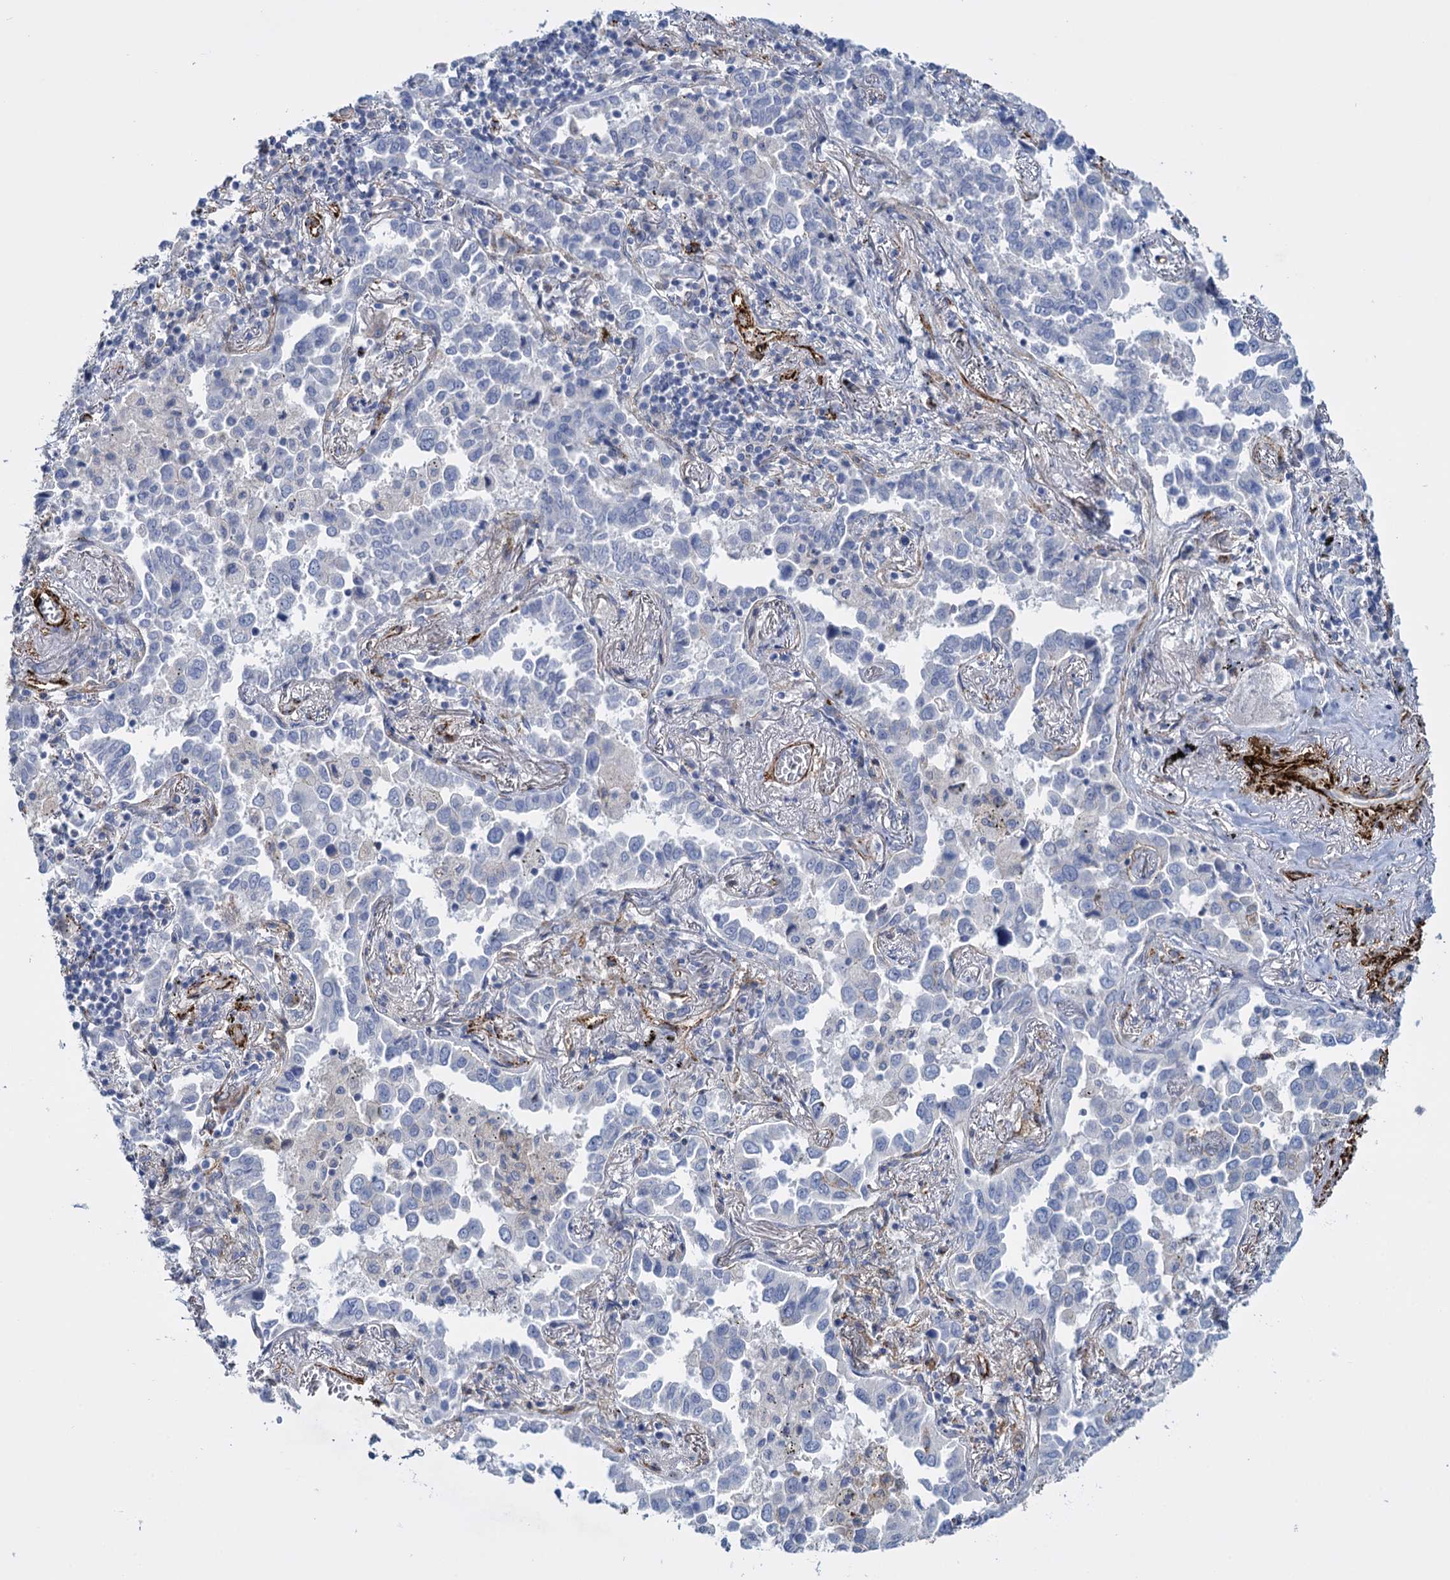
{"staining": {"intensity": "negative", "quantity": "none", "location": "none"}, "tissue": "lung cancer", "cell_type": "Tumor cells", "image_type": "cancer", "snomed": [{"axis": "morphology", "description": "Adenocarcinoma, NOS"}, {"axis": "topography", "description": "Lung"}], "caption": "A high-resolution histopathology image shows IHC staining of lung cancer, which reveals no significant staining in tumor cells. Brightfield microscopy of IHC stained with DAB (brown) and hematoxylin (blue), captured at high magnification.", "gene": "SNCG", "patient": {"sex": "male", "age": 67}}